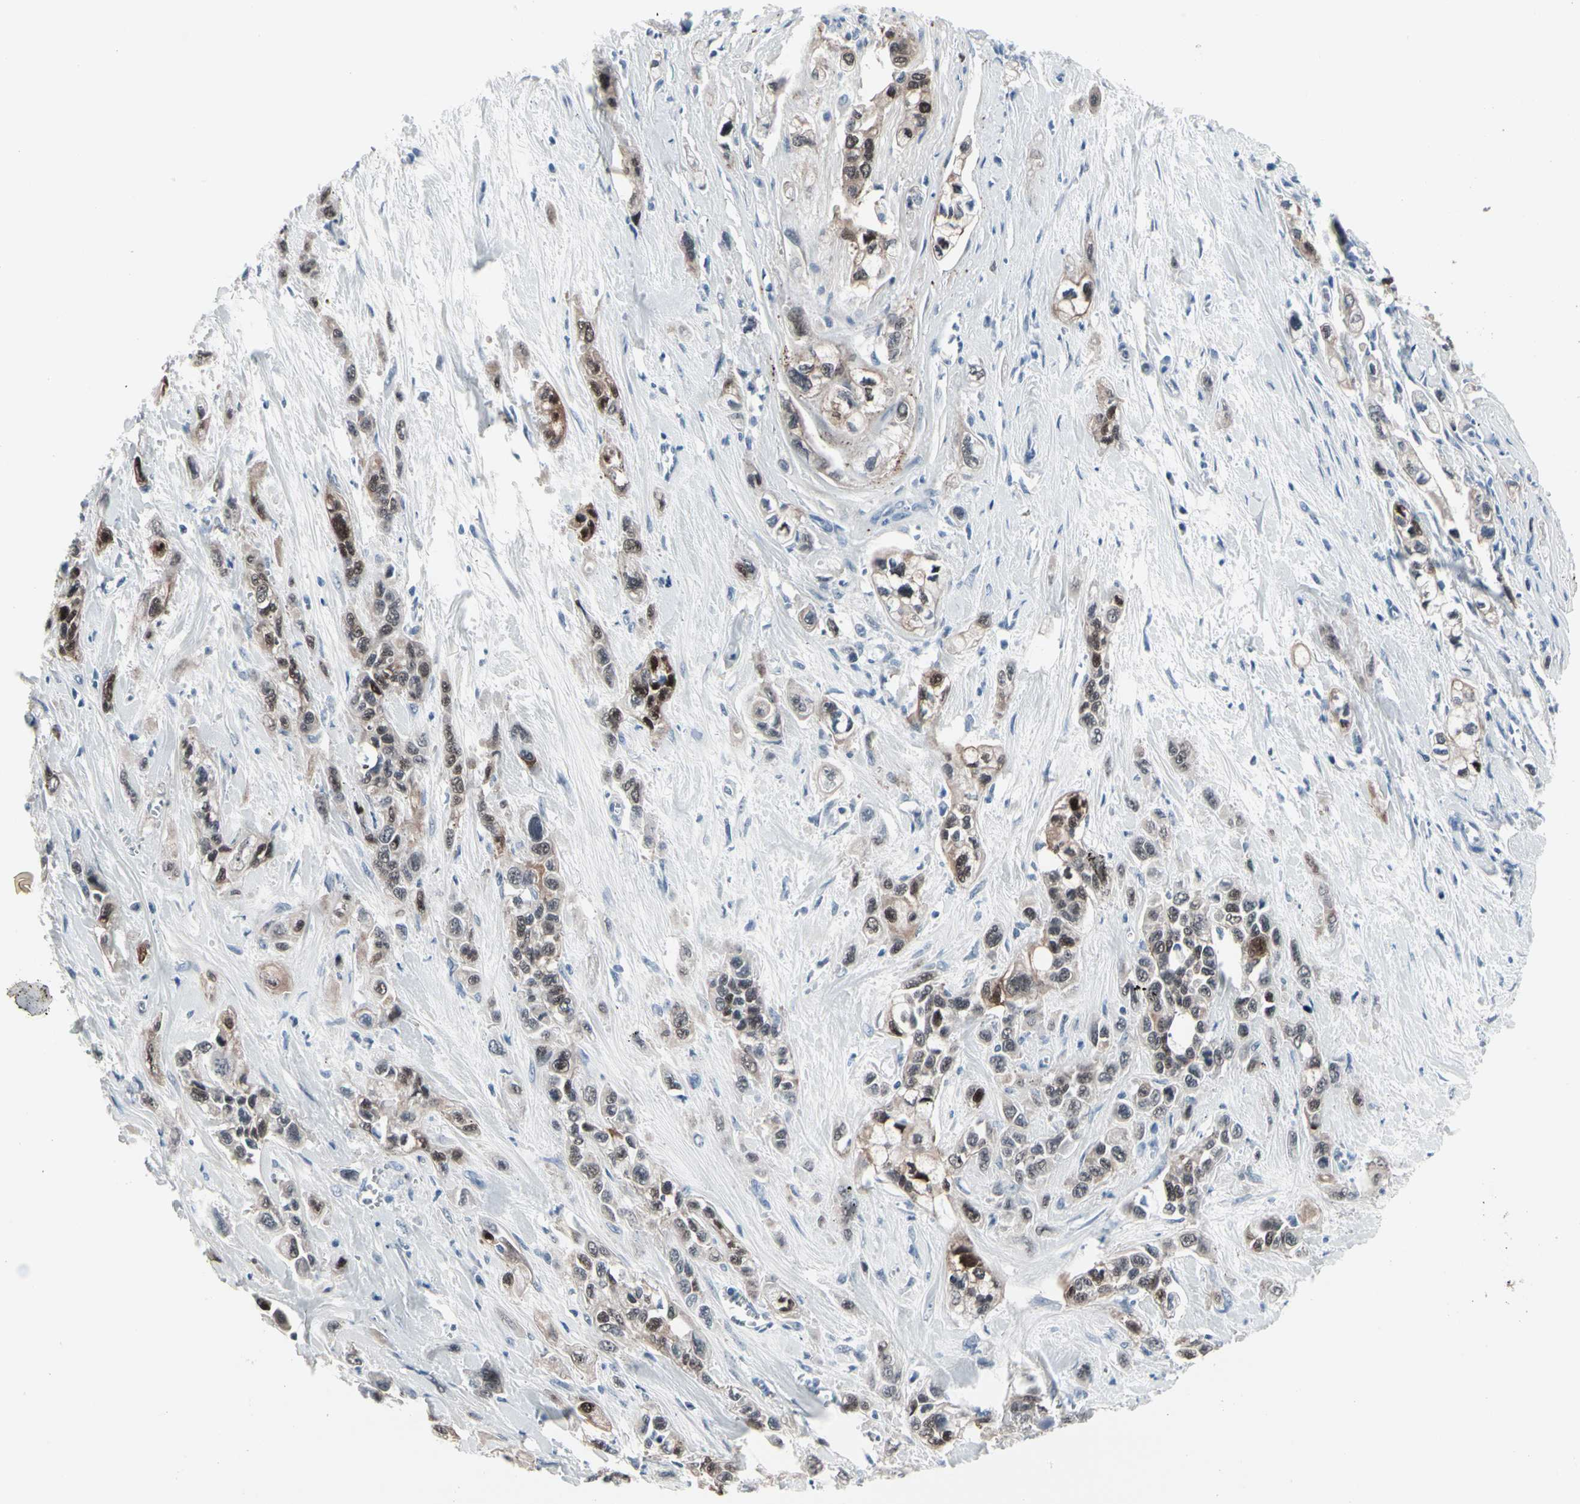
{"staining": {"intensity": "moderate", "quantity": "25%-75%", "location": "cytoplasmic/membranous,nuclear"}, "tissue": "pancreatic cancer", "cell_type": "Tumor cells", "image_type": "cancer", "snomed": [{"axis": "morphology", "description": "Adenocarcinoma, NOS"}, {"axis": "topography", "description": "Pancreas"}], "caption": "Protein staining of pancreatic cancer (adenocarcinoma) tissue demonstrates moderate cytoplasmic/membranous and nuclear expression in approximately 25%-75% of tumor cells.", "gene": "TXN", "patient": {"sex": "male", "age": 74}}